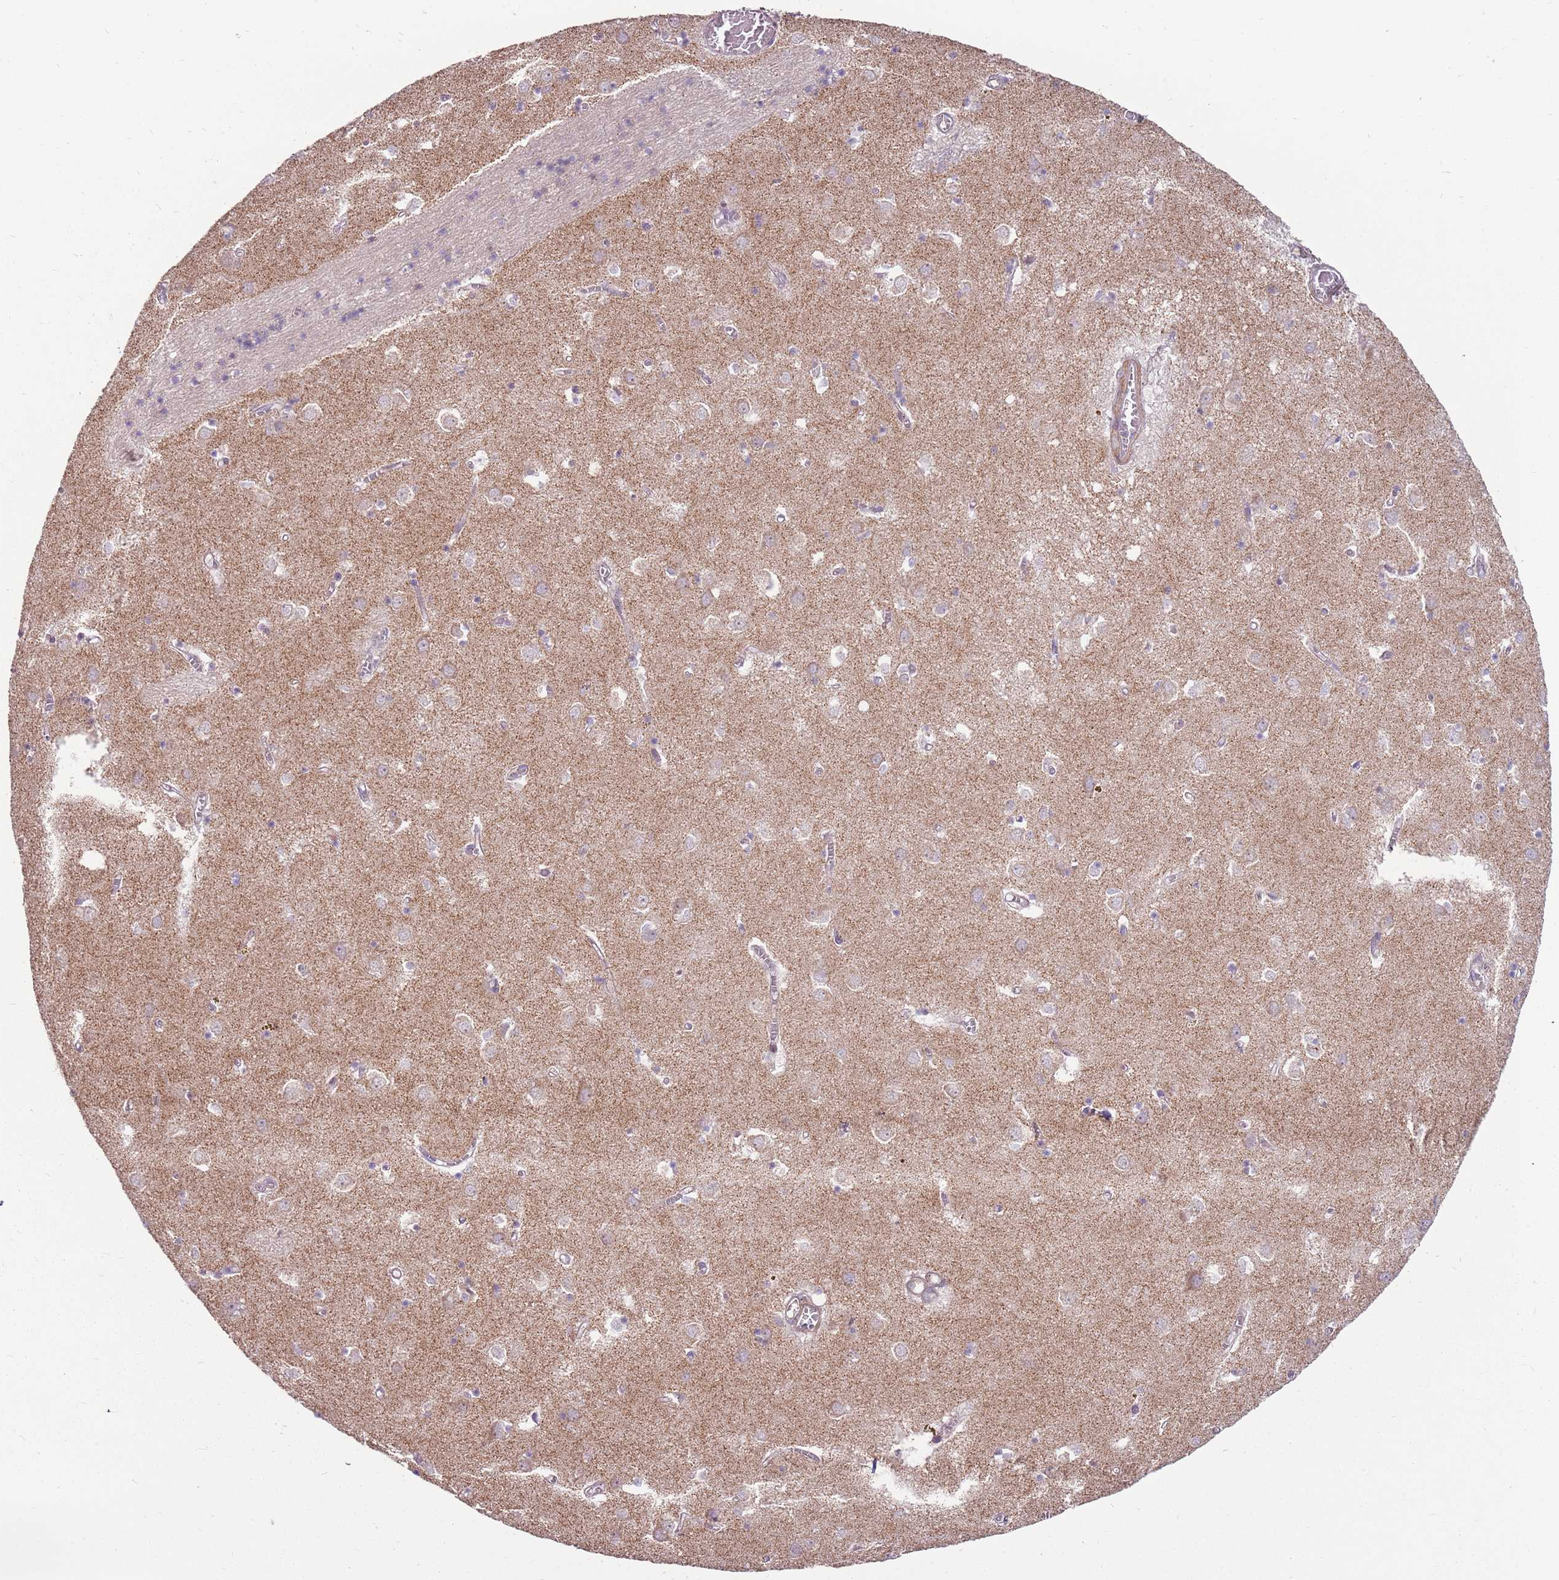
{"staining": {"intensity": "weak", "quantity": "<25%", "location": "cytoplasmic/membranous"}, "tissue": "caudate", "cell_type": "Glial cells", "image_type": "normal", "snomed": [{"axis": "morphology", "description": "Normal tissue, NOS"}, {"axis": "topography", "description": "Lateral ventricle wall"}], "caption": "DAB (3,3'-diaminobenzidine) immunohistochemical staining of unremarkable human caudate demonstrates no significant staining in glial cells.", "gene": "SPATA31D1", "patient": {"sex": "male", "age": 70}}